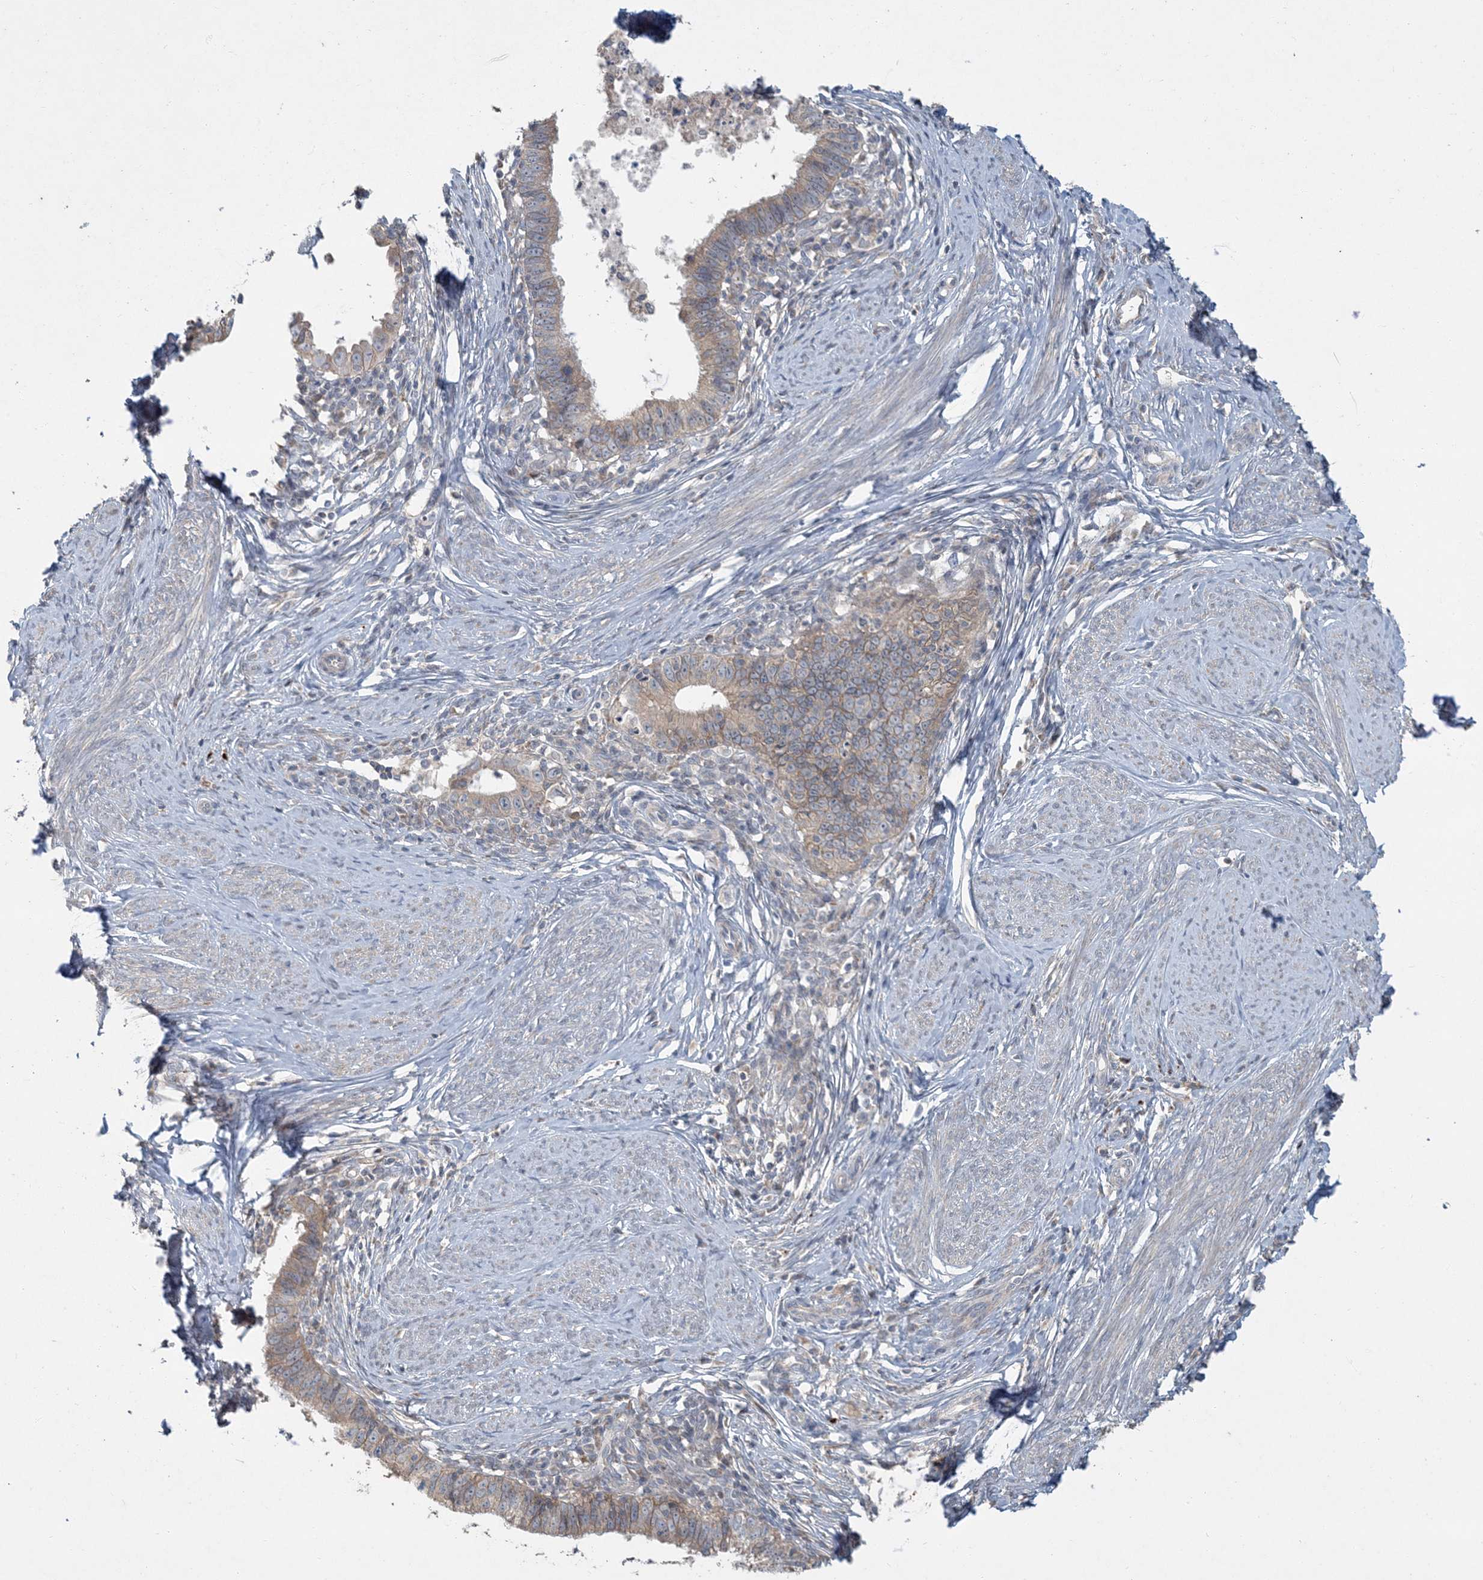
{"staining": {"intensity": "moderate", "quantity": ">75%", "location": "cytoplasmic/membranous"}, "tissue": "cervical cancer", "cell_type": "Tumor cells", "image_type": "cancer", "snomed": [{"axis": "morphology", "description": "Adenocarcinoma, NOS"}, {"axis": "topography", "description": "Cervix"}], "caption": "Immunohistochemistry (IHC) of cervical cancer (adenocarcinoma) displays medium levels of moderate cytoplasmic/membranous positivity in about >75% of tumor cells. (DAB (3,3'-diaminobenzidine) = brown stain, brightfield microscopy at high magnification).", "gene": "LTN1", "patient": {"sex": "female", "age": 36}}